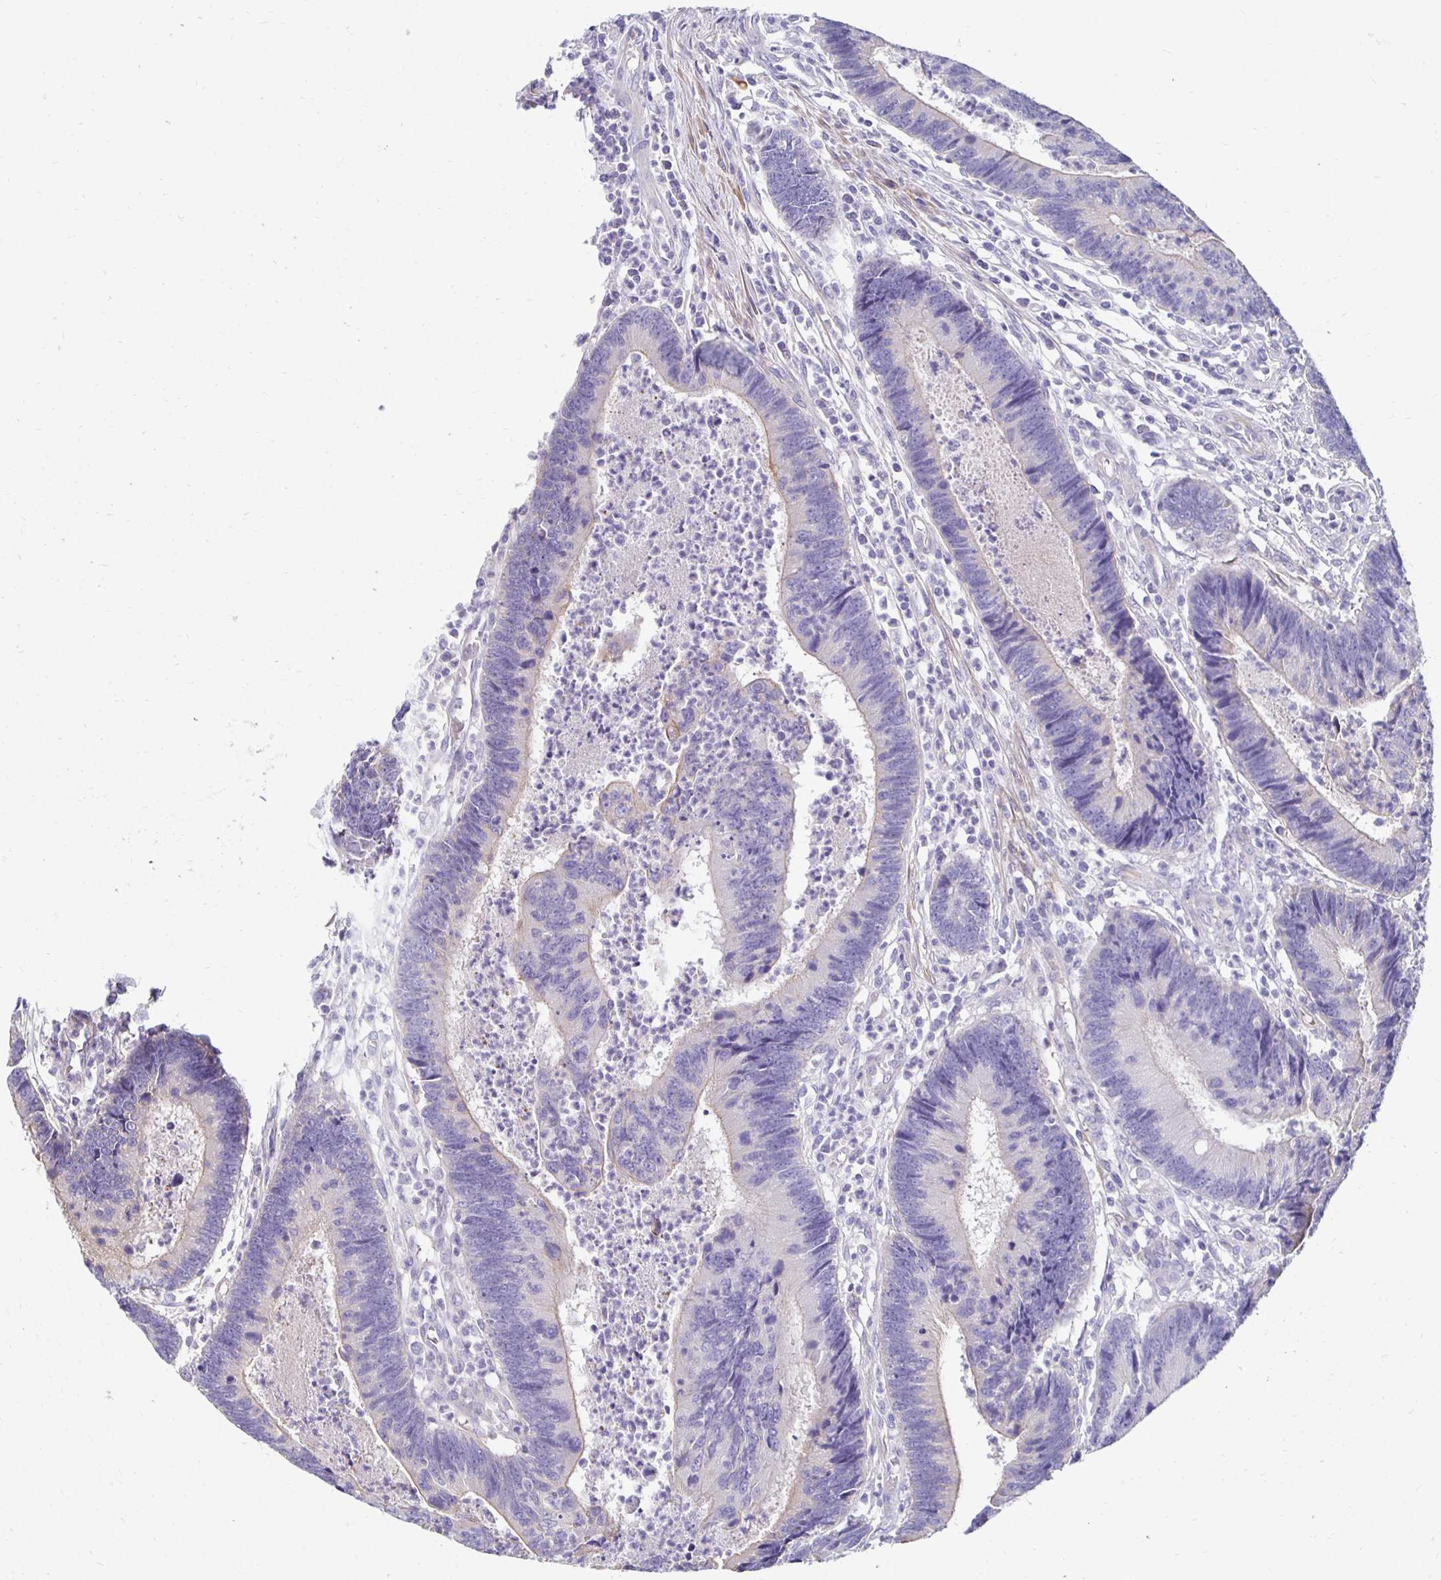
{"staining": {"intensity": "negative", "quantity": "none", "location": "none"}, "tissue": "colorectal cancer", "cell_type": "Tumor cells", "image_type": "cancer", "snomed": [{"axis": "morphology", "description": "Adenocarcinoma, NOS"}, {"axis": "topography", "description": "Colon"}], "caption": "This is an immunohistochemistry image of human colorectal adenocarcinoma. There is no positivity in tumor cells.", "gene": "AKAP6", "patient": {"sex": "female", "age": 67}}